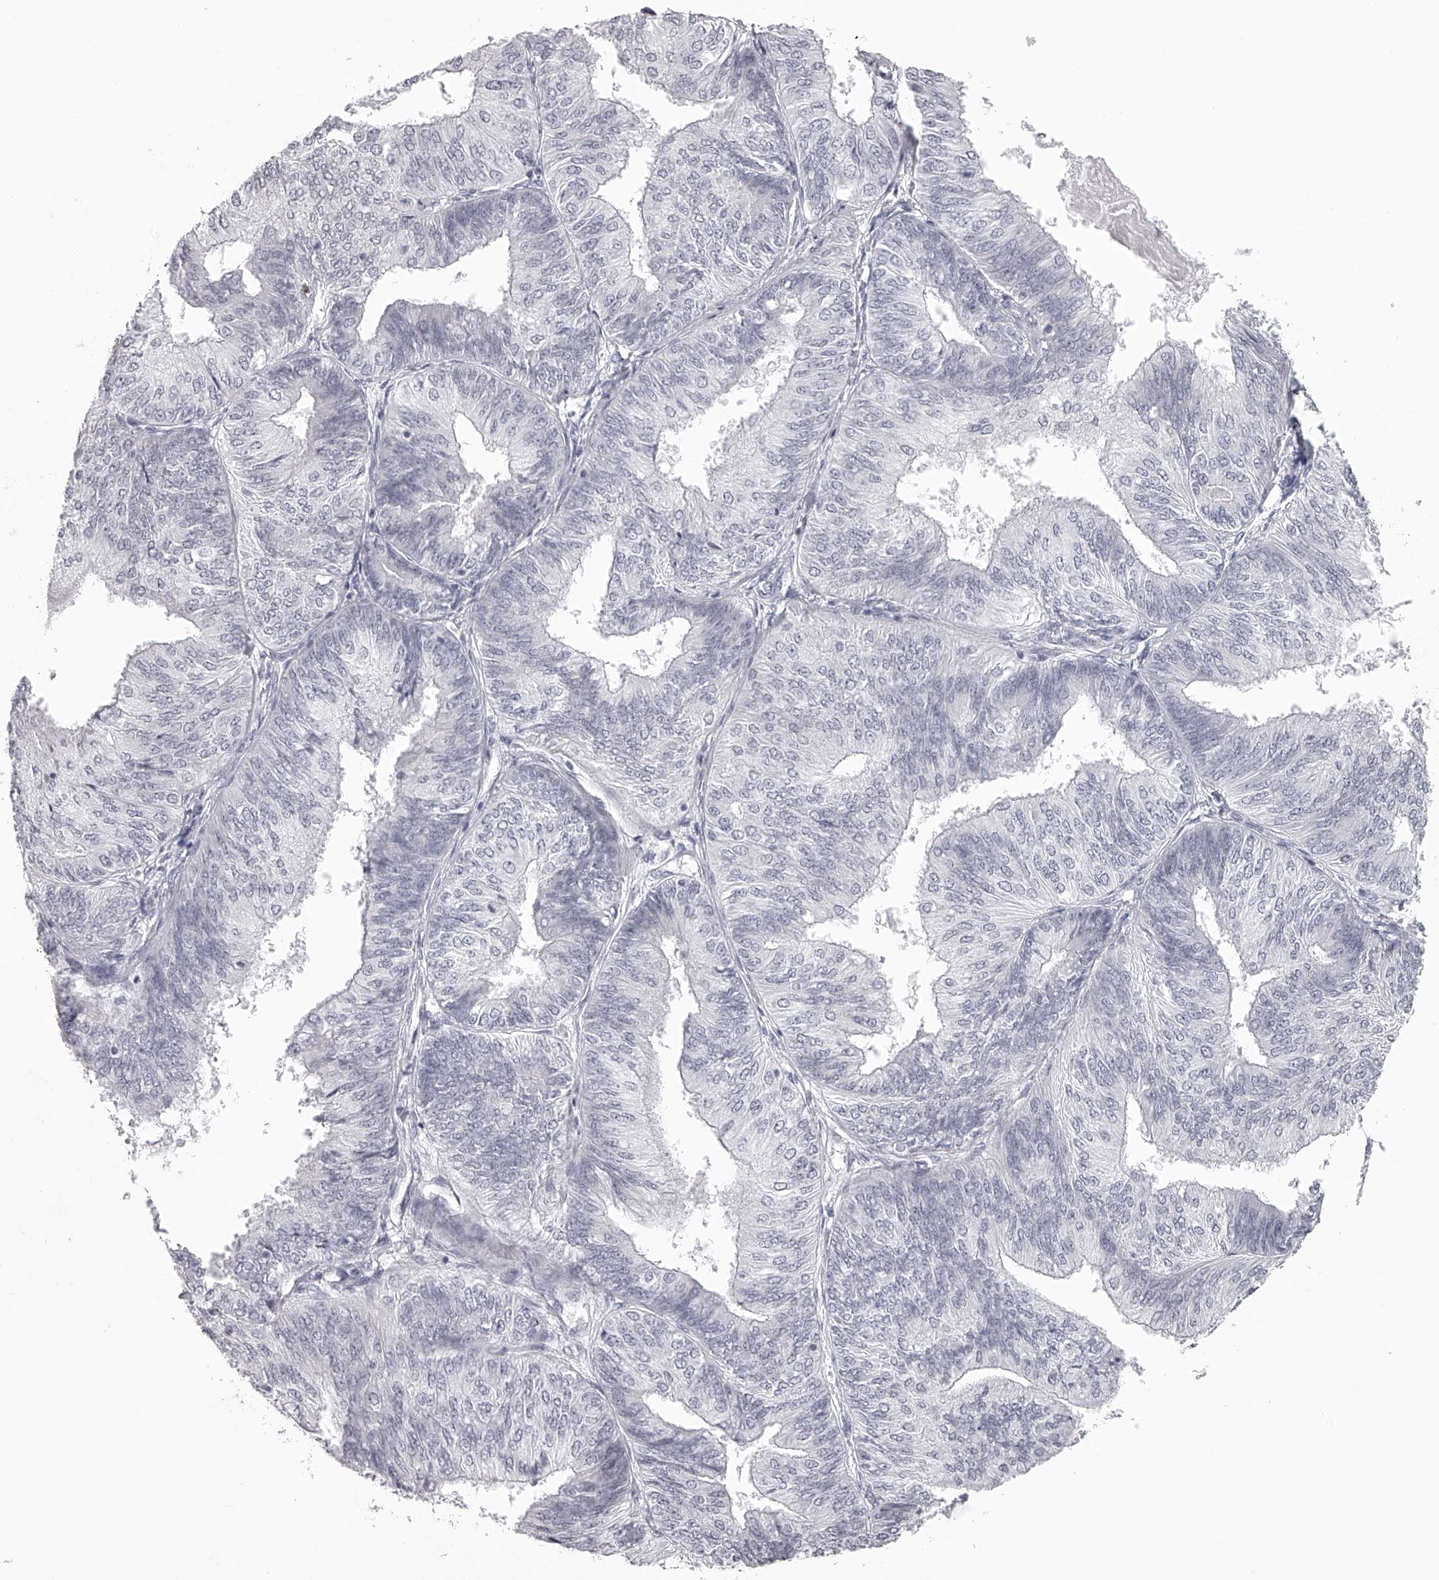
{"staining": {"intensity": "negative", "quantity": "none", "location": "none"}, "tissue": "endometrial cancer", "cell_type": "Tumor cells", "image_type": "cancer", "snomed": [{"axis": "morphology", "description": "Adenocarcinoma, NOS"}, {"axis": "topography", "description": "Endometrium"}], "caption": "DAB (3,3'-diaminobenzidine) immunohistochemical staining of endometrial adenocarcinoma displays no significant positivity in tumor cells.", "gene": "SEC11C", "patient": {"sex": "female", "age": 58}}